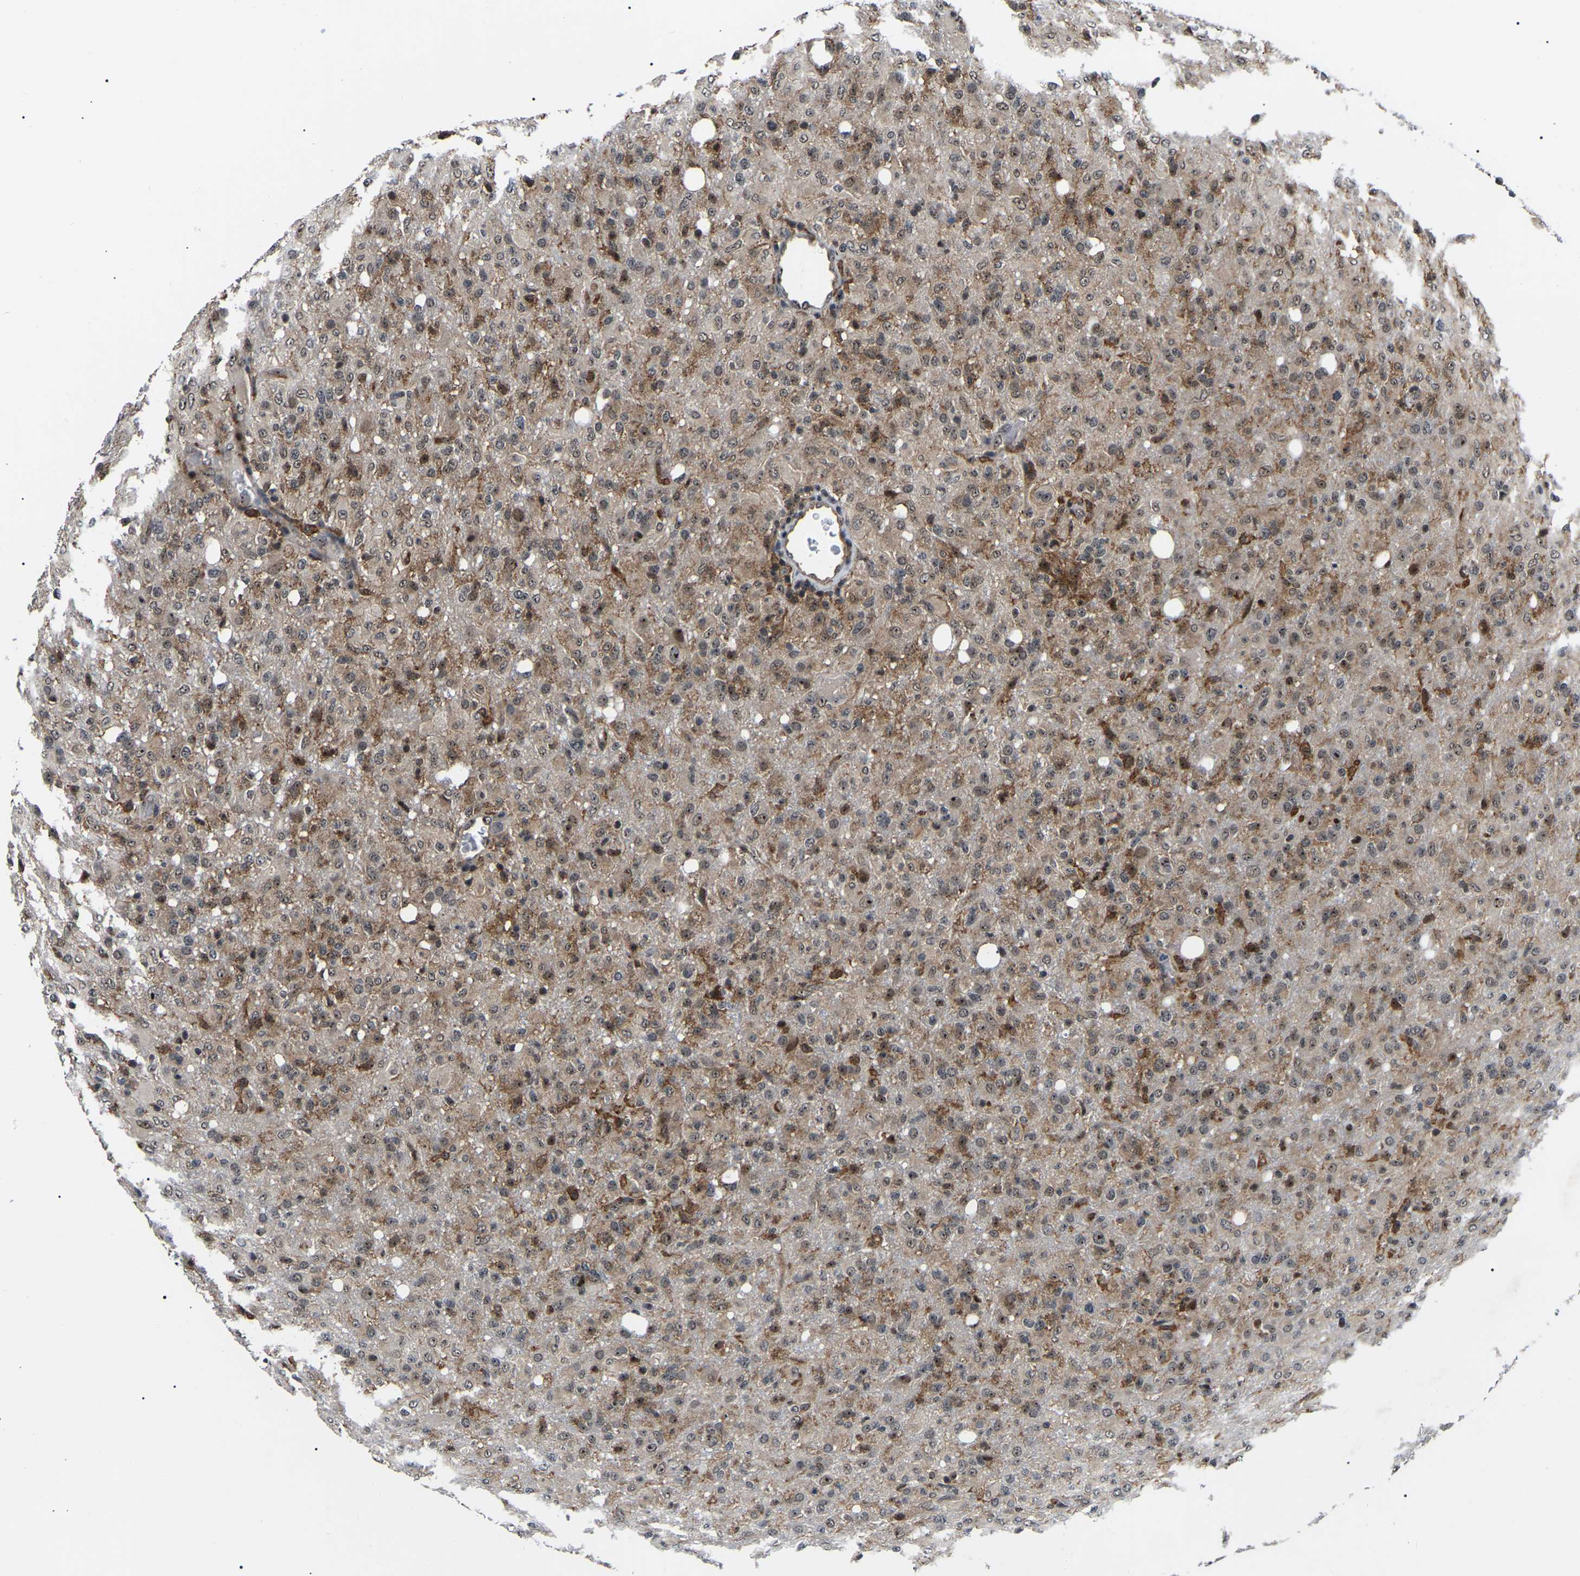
{"staining": {"intensity": "moderate", "quantity": ">75%", "location": "cytoplasmic/membranous,nuclear"}, "tissue": "glioma", "cell_type": "Tumor cells", "image_type": "cancer", "snomed": [{"axis": "morphology", "description": "Glioma, malignant, High grade"}, {"axis": "topography", "description": "Brain"}], "caption": "Immunohistochemical staining of human malignant glioma (high-grade) demonstrates medium levels of moderate cytoplasmic/membranous and nuclear protein positivity in approximately >75% of tumor cells.", "gene": "RRP1B", "patient": {"sex": "female", "age": 57}}